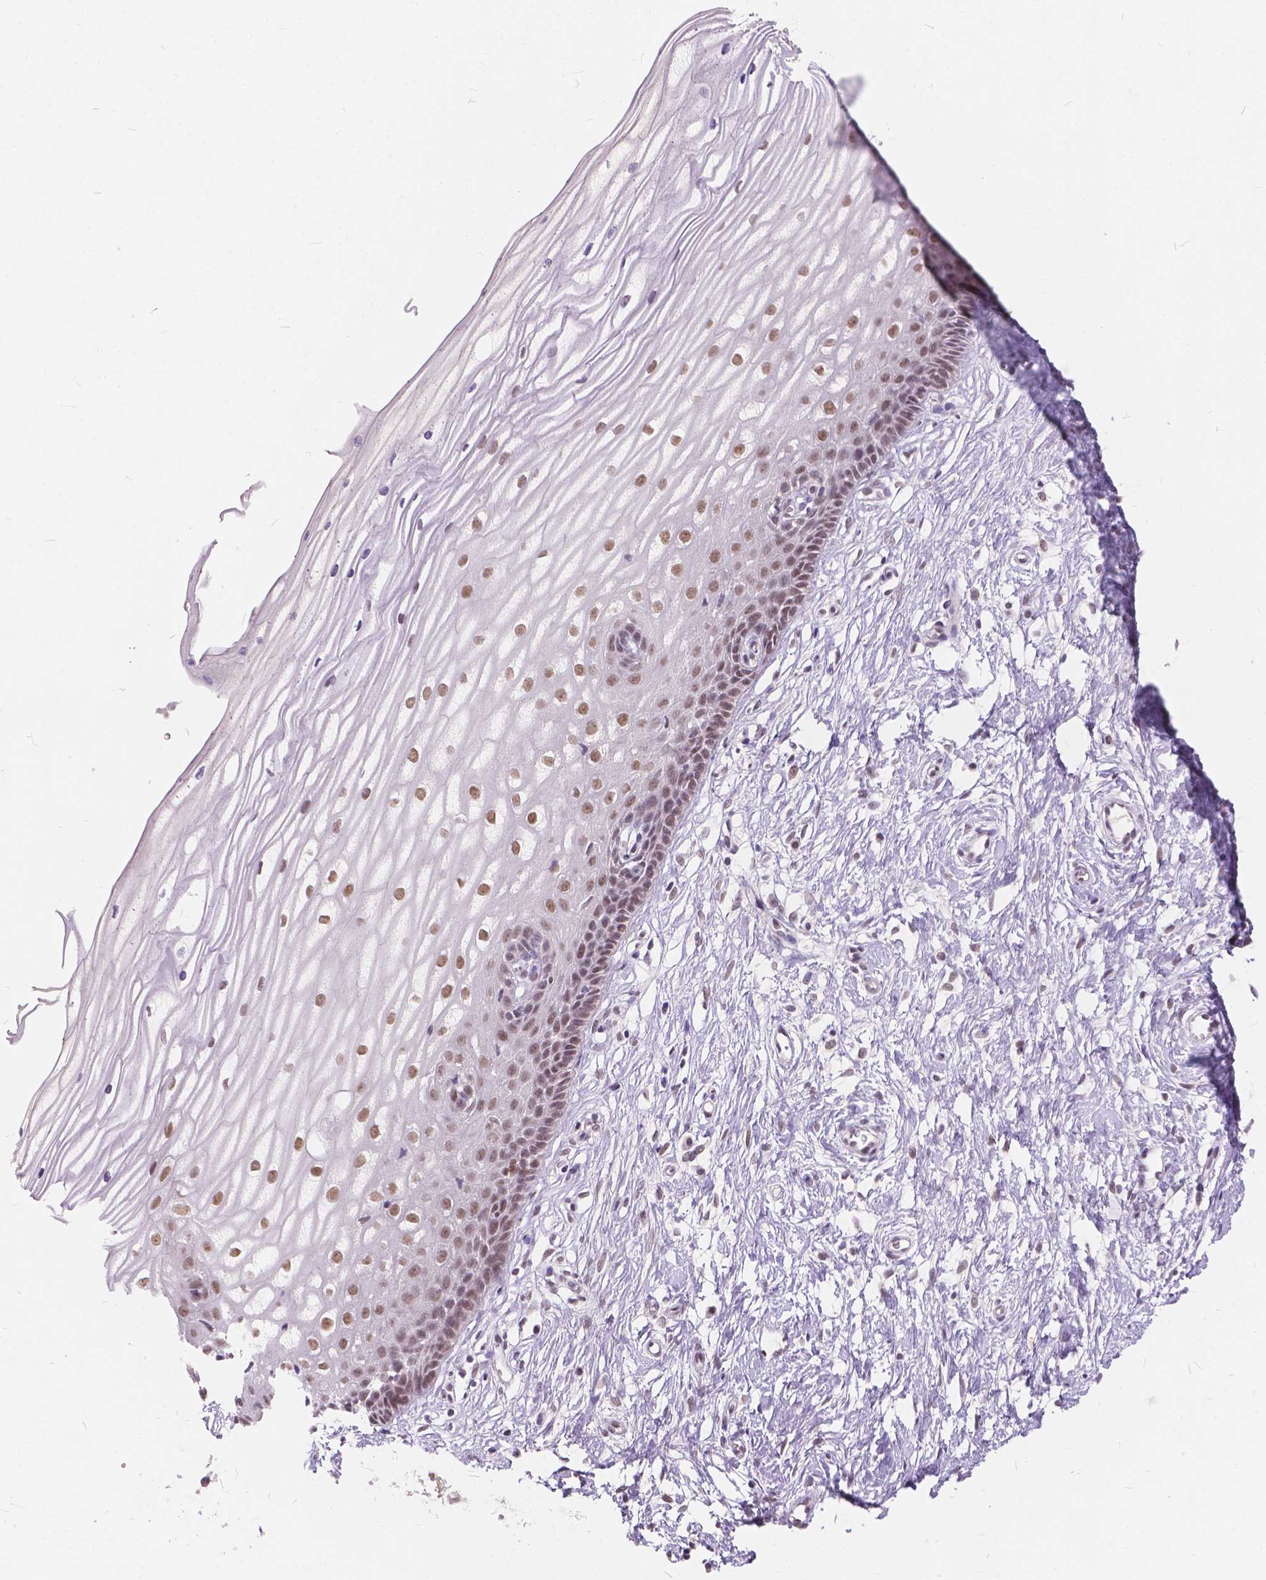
{"staining": {"intensity": "moderate", "quantity": ">75%", "location": "nuclear"}, "tissue": "cervix", "cell_type": "Glandular cells", "image_type": "normal", "snomed": [{"axis": "morphology", "description": "Normal tissue, NOS"}, {"axis": "topography", "description": "Cervix"}], "caption": "A brown stain shows moderate nuclear expression of a protein in glandular cells of unremarkable cervix. The staining is performed using DAB (3,3'-diaminobenzidine) brown chromogen to label protein expression. The nuclei are counter-stained blue using hematoxylin.", "gene": "FAM53A", "patient": {"sex": "female", "age": 40}}